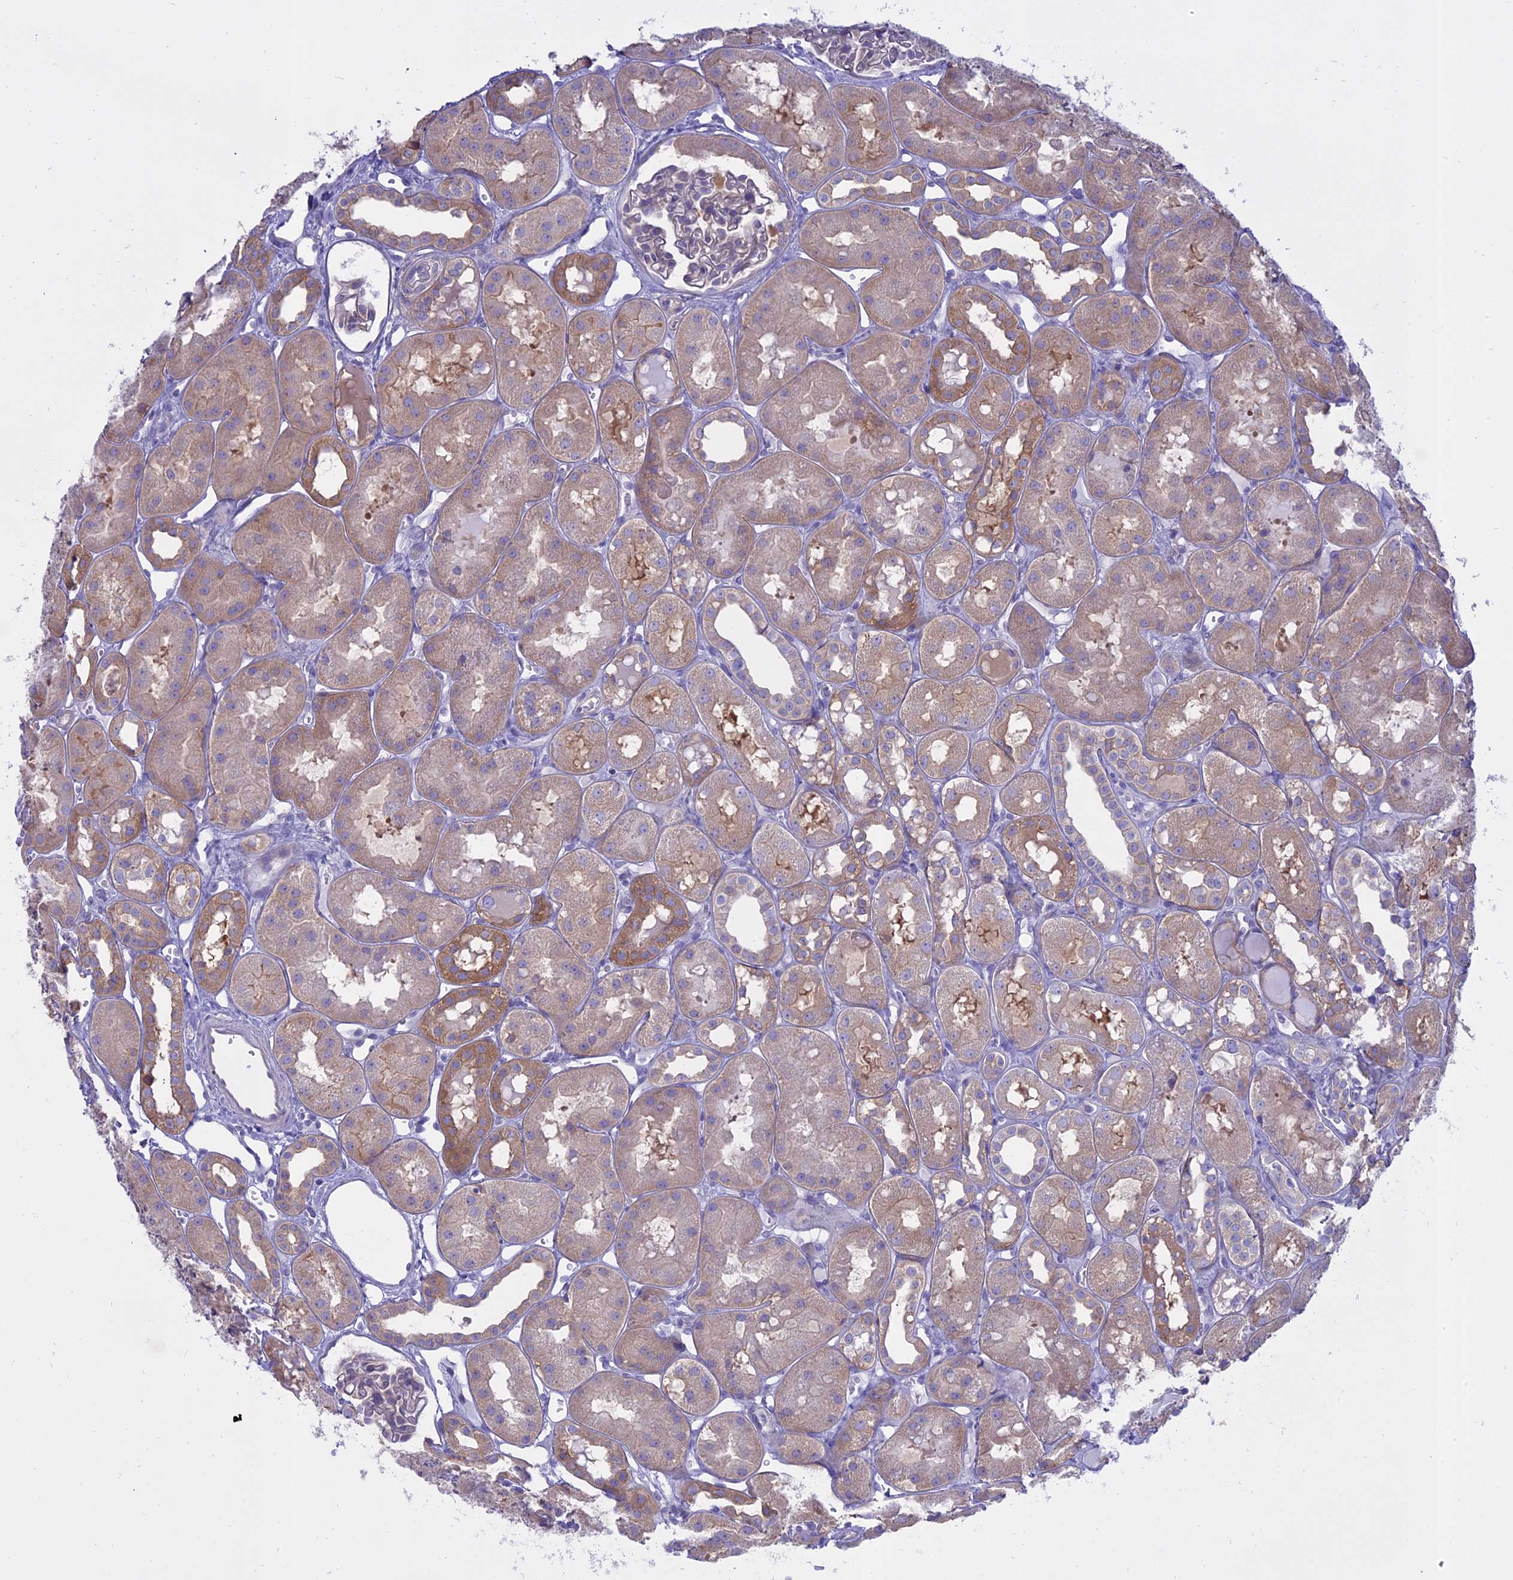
{"staining": {"intensity": "negative", "quantity": "none", "location": "none"}, "tissue": "kidney", "cell_type": "Cells in glomeruli", "image_type": "normal", "snomed": [{"axis": "morphology", "description": "Normal tissue, NOS"}, {"axis": "topography", "description": "Kidney"}], "caption": "The image reveals no significant positivity in cells in glomeruli of kidney.", "gene": "AHCYL1", "patient": {"sex": "male", "age": 16}}